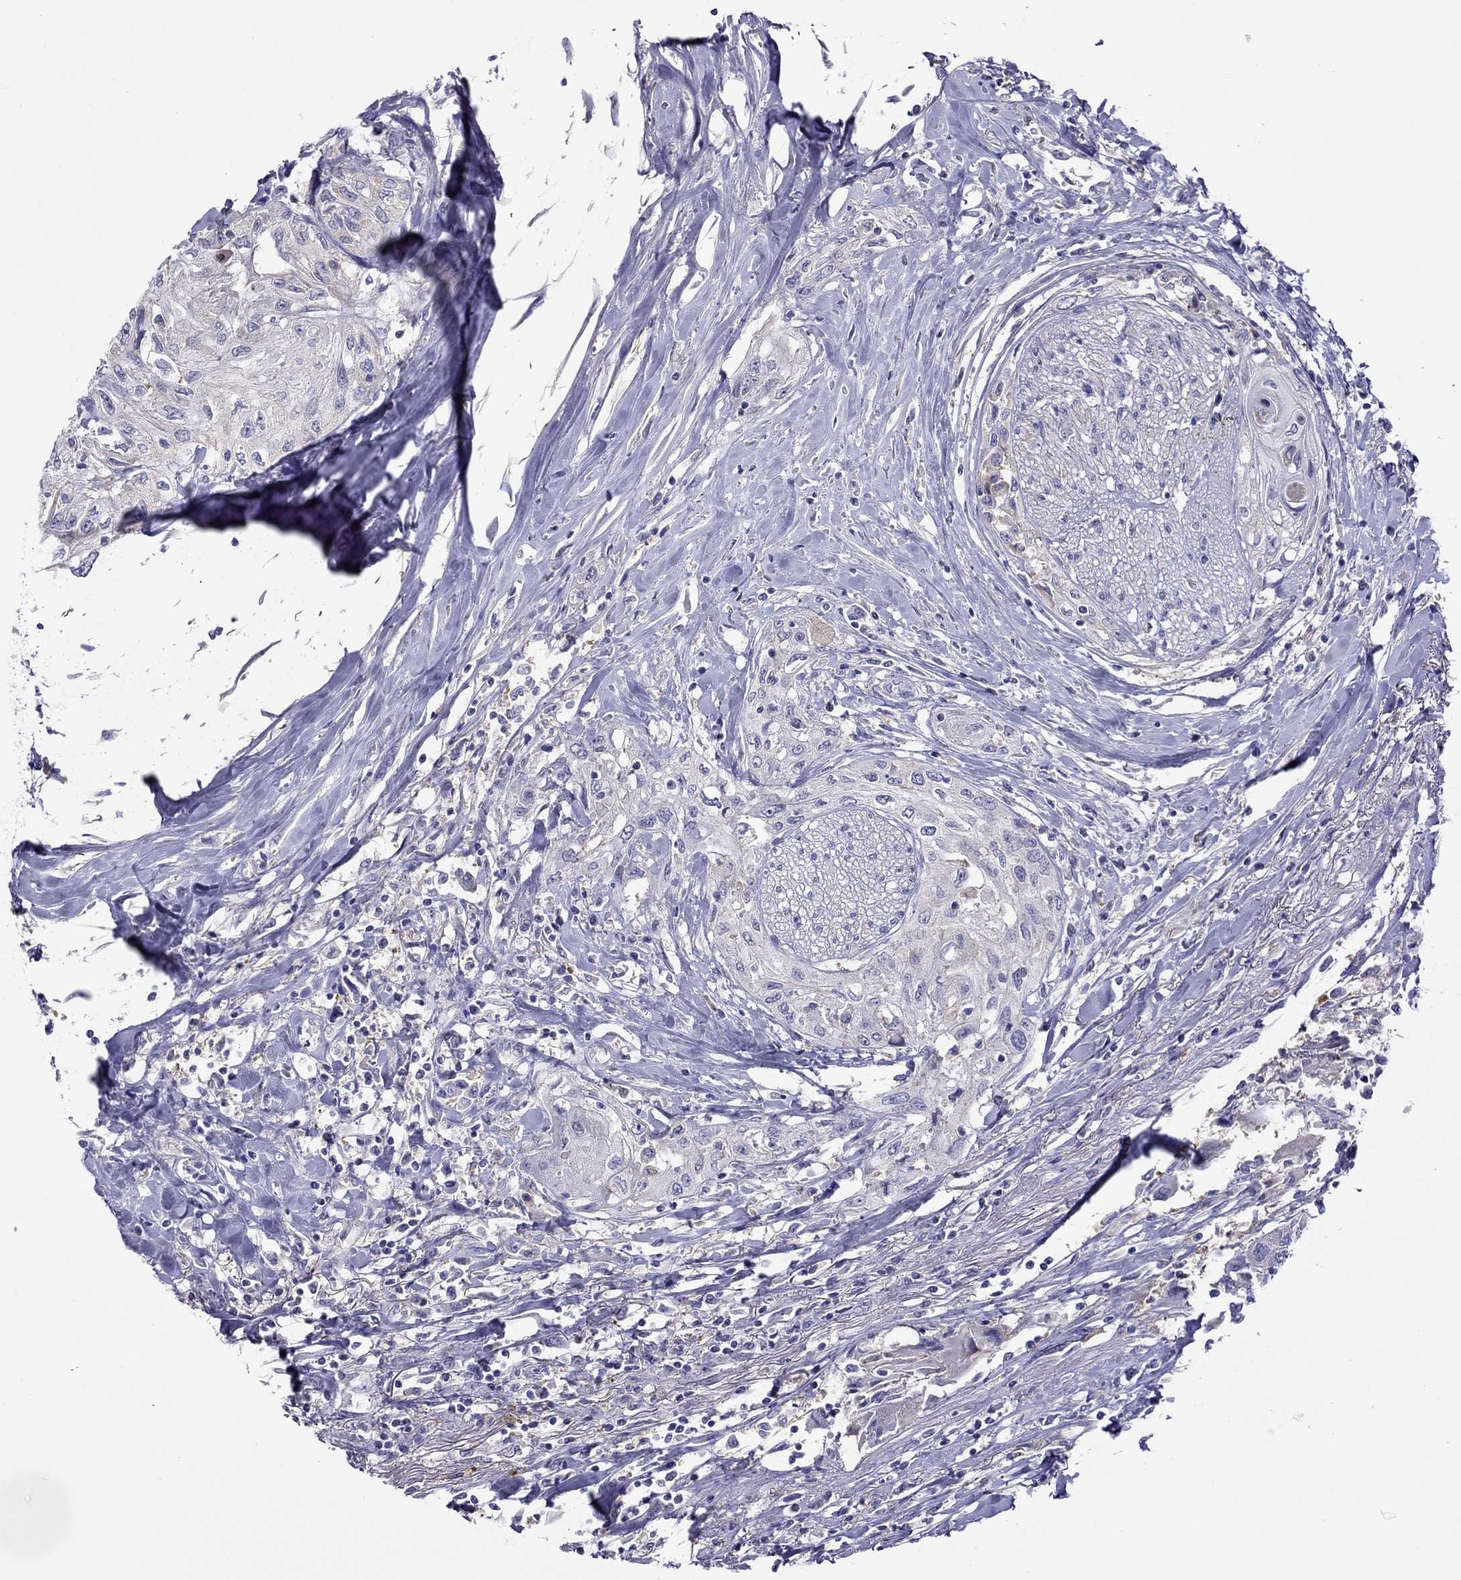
{"staining": {"intensity": "negative", "quantity": "none", "location": "none"}, "tissue": "head and neck cancer", "cell_type": "Tumor cells", "image_type": "cancer", "snomed": [{"axis": "morphology", "description": "Normal tissue, NOS"}, {"axis": "morphology", "description": "Squamous cell carcinoma, NOS"}, {"axis": "topography", "description": "Oral tissue"}, {"axis": "topography", "description": "Peripheral nerve tissue"}, {"axis": "topography", "description": "Head-Neck"}], "caption": "High magnification brightfield microscopy of head and neck cancer stained with DAB (3,3'-diaminobenzidine) (brown) and counterstained with hematoxylin (blue): tumor cells show no significant expression.", "gene": "ALOX15B", "patient": {"sex": "female", "age": 59}}